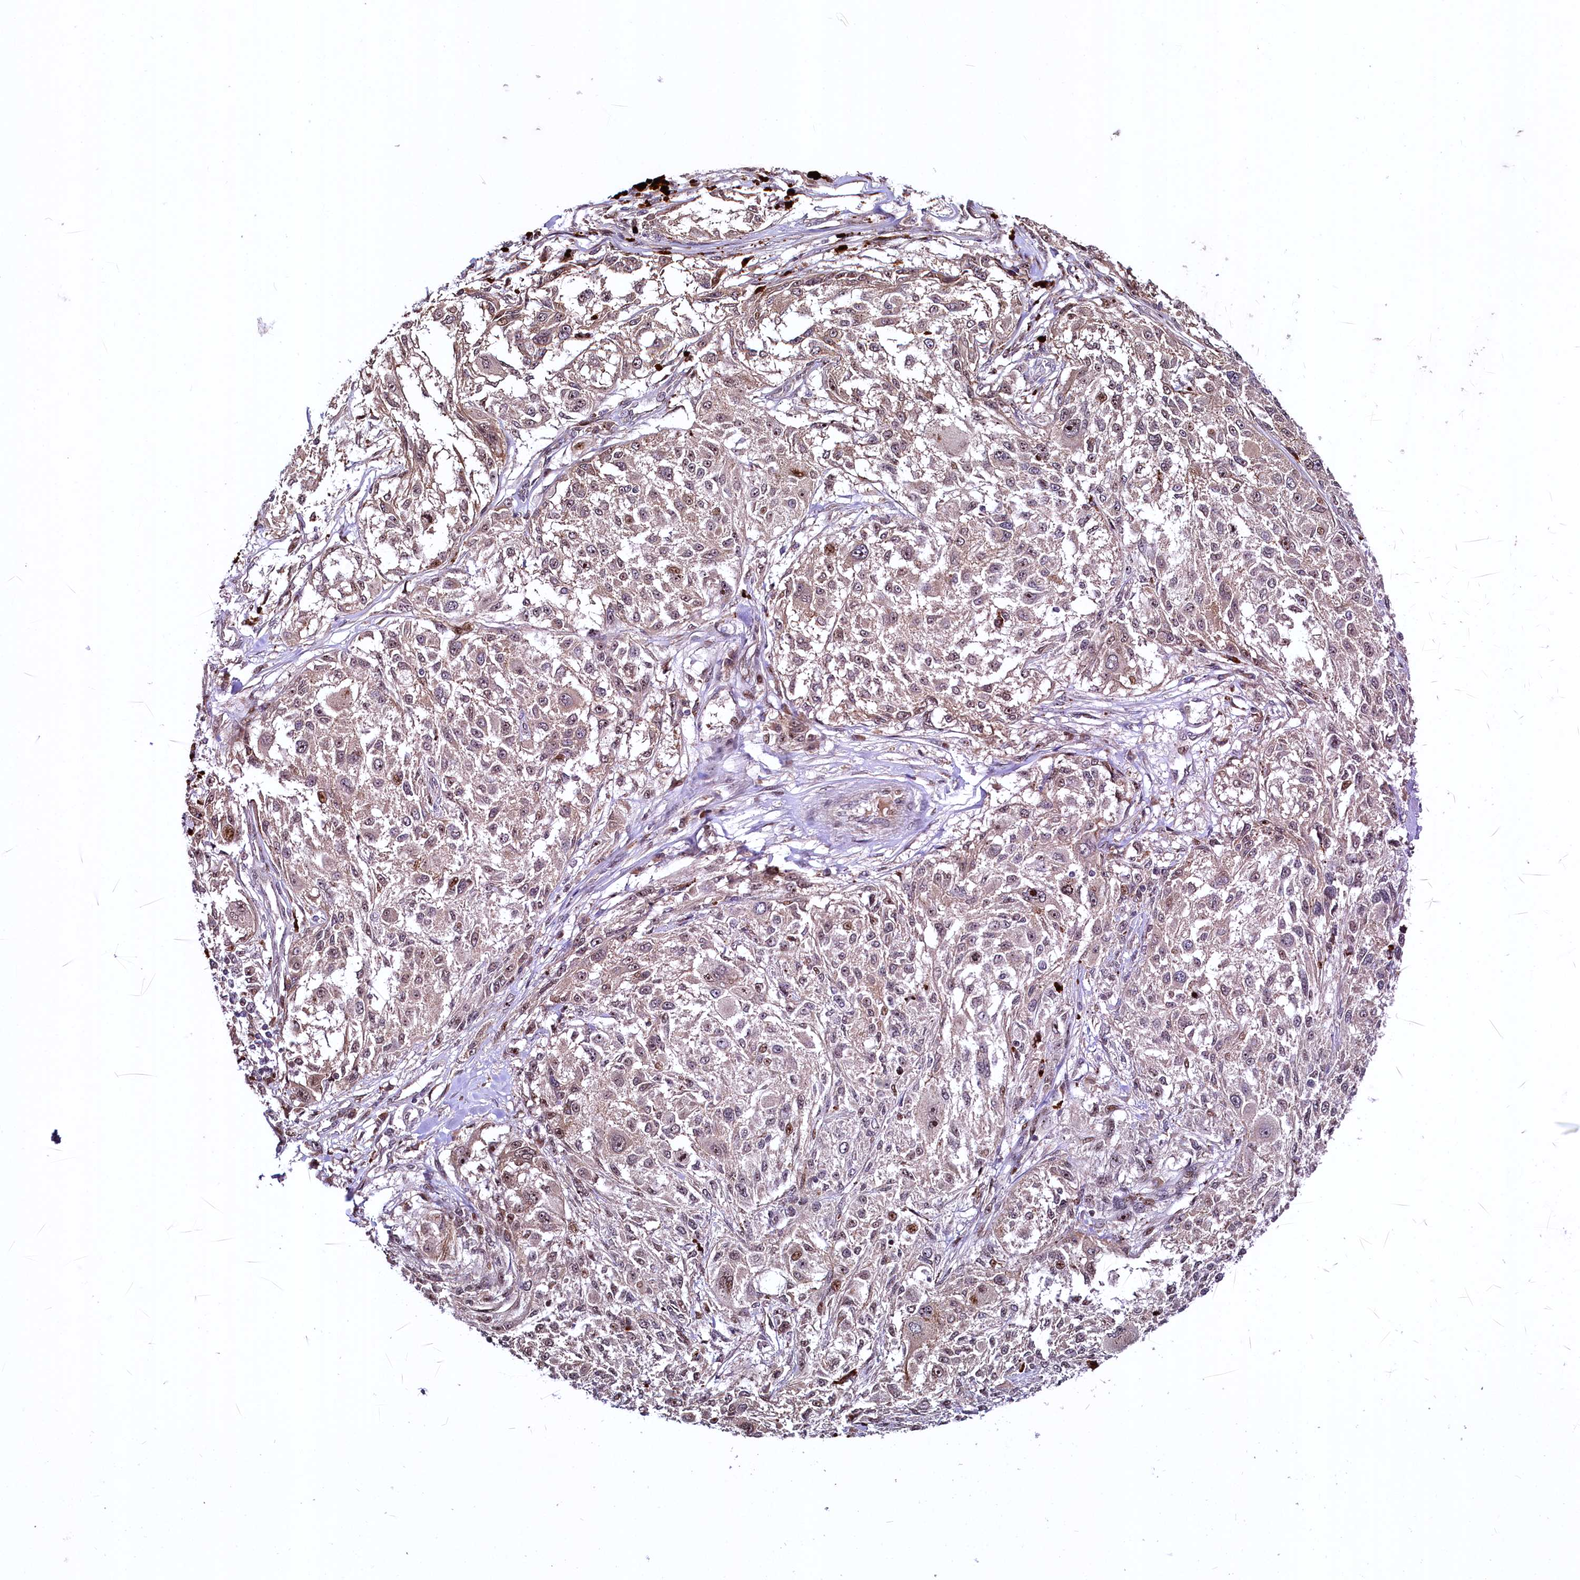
{"staining": {"intensity": "weak", "quantity": ">75%", "location": "cytoplasmic/membranous,nuclear"}, "tissue": "melanoma", "cell_type": "Tumor cells", "image_type": "cancer", "snomed": [{"axis": "morphology", "description": "Necrosis, NOS"}, {"axis": "morphology", "description": "Malignant melanoma, NOS"}, {"axis": "topography", "description": "Skin"}], "caption": "DAB (3,3'-diaminobenzidine) immunohistochemical staining of human melanoma exhibits weak cytoplasmic/membranous and nuclear protein positivity in about >75% of tumor cells. The staining was performed using DAB, with brown indicating positive protein expression. Nuclei are stained blue with hematoxylin.", "gene": "N4BP2L1", "patient": {"sex": "female", "age": 87}}